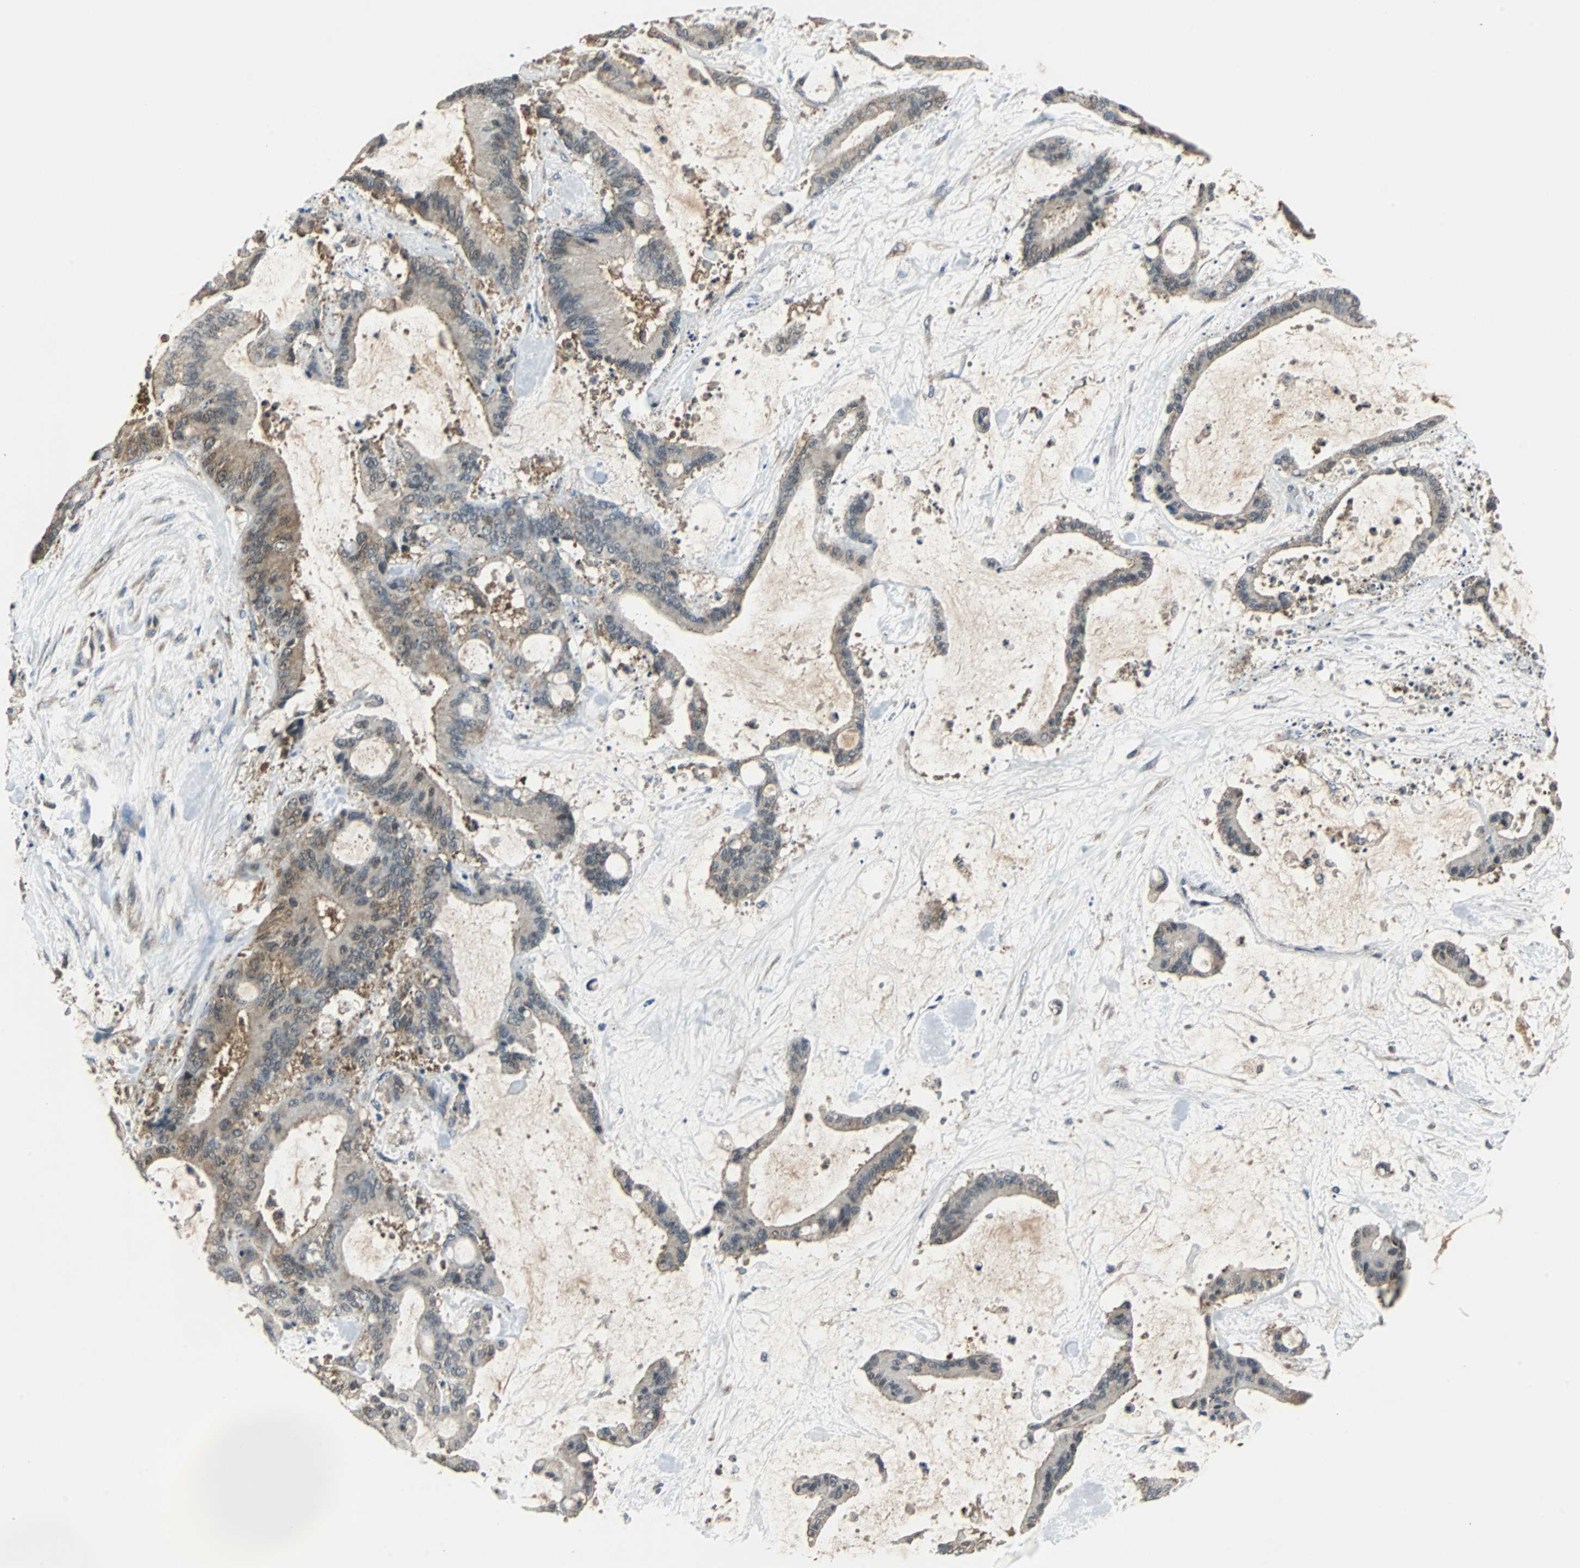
{"staining": {"intensity": "weak", "quantity": "25%-75%", "location": "cytoplasmic/membranous"}, "tissue": "liver cancer", "cell_type": "Tumor cells", "image_type": "cancer", "snomed": [{"axis": "morphology", "description": "Cholangiocarcinoma"}, {"axis": "topography", "description": "Liver"}], "caption": "The immunohistochemical stain labels weak cytoplasmic/membranous positivity in tumor cells of cholangiocarcinoma (liver) tissue. Using DAB (brown) and hematoxylin (blue) stains, captured at high magnification using brightfield microscopy.", "gene": "VBP1", "patient": {"sex": "female", "age": 73}}